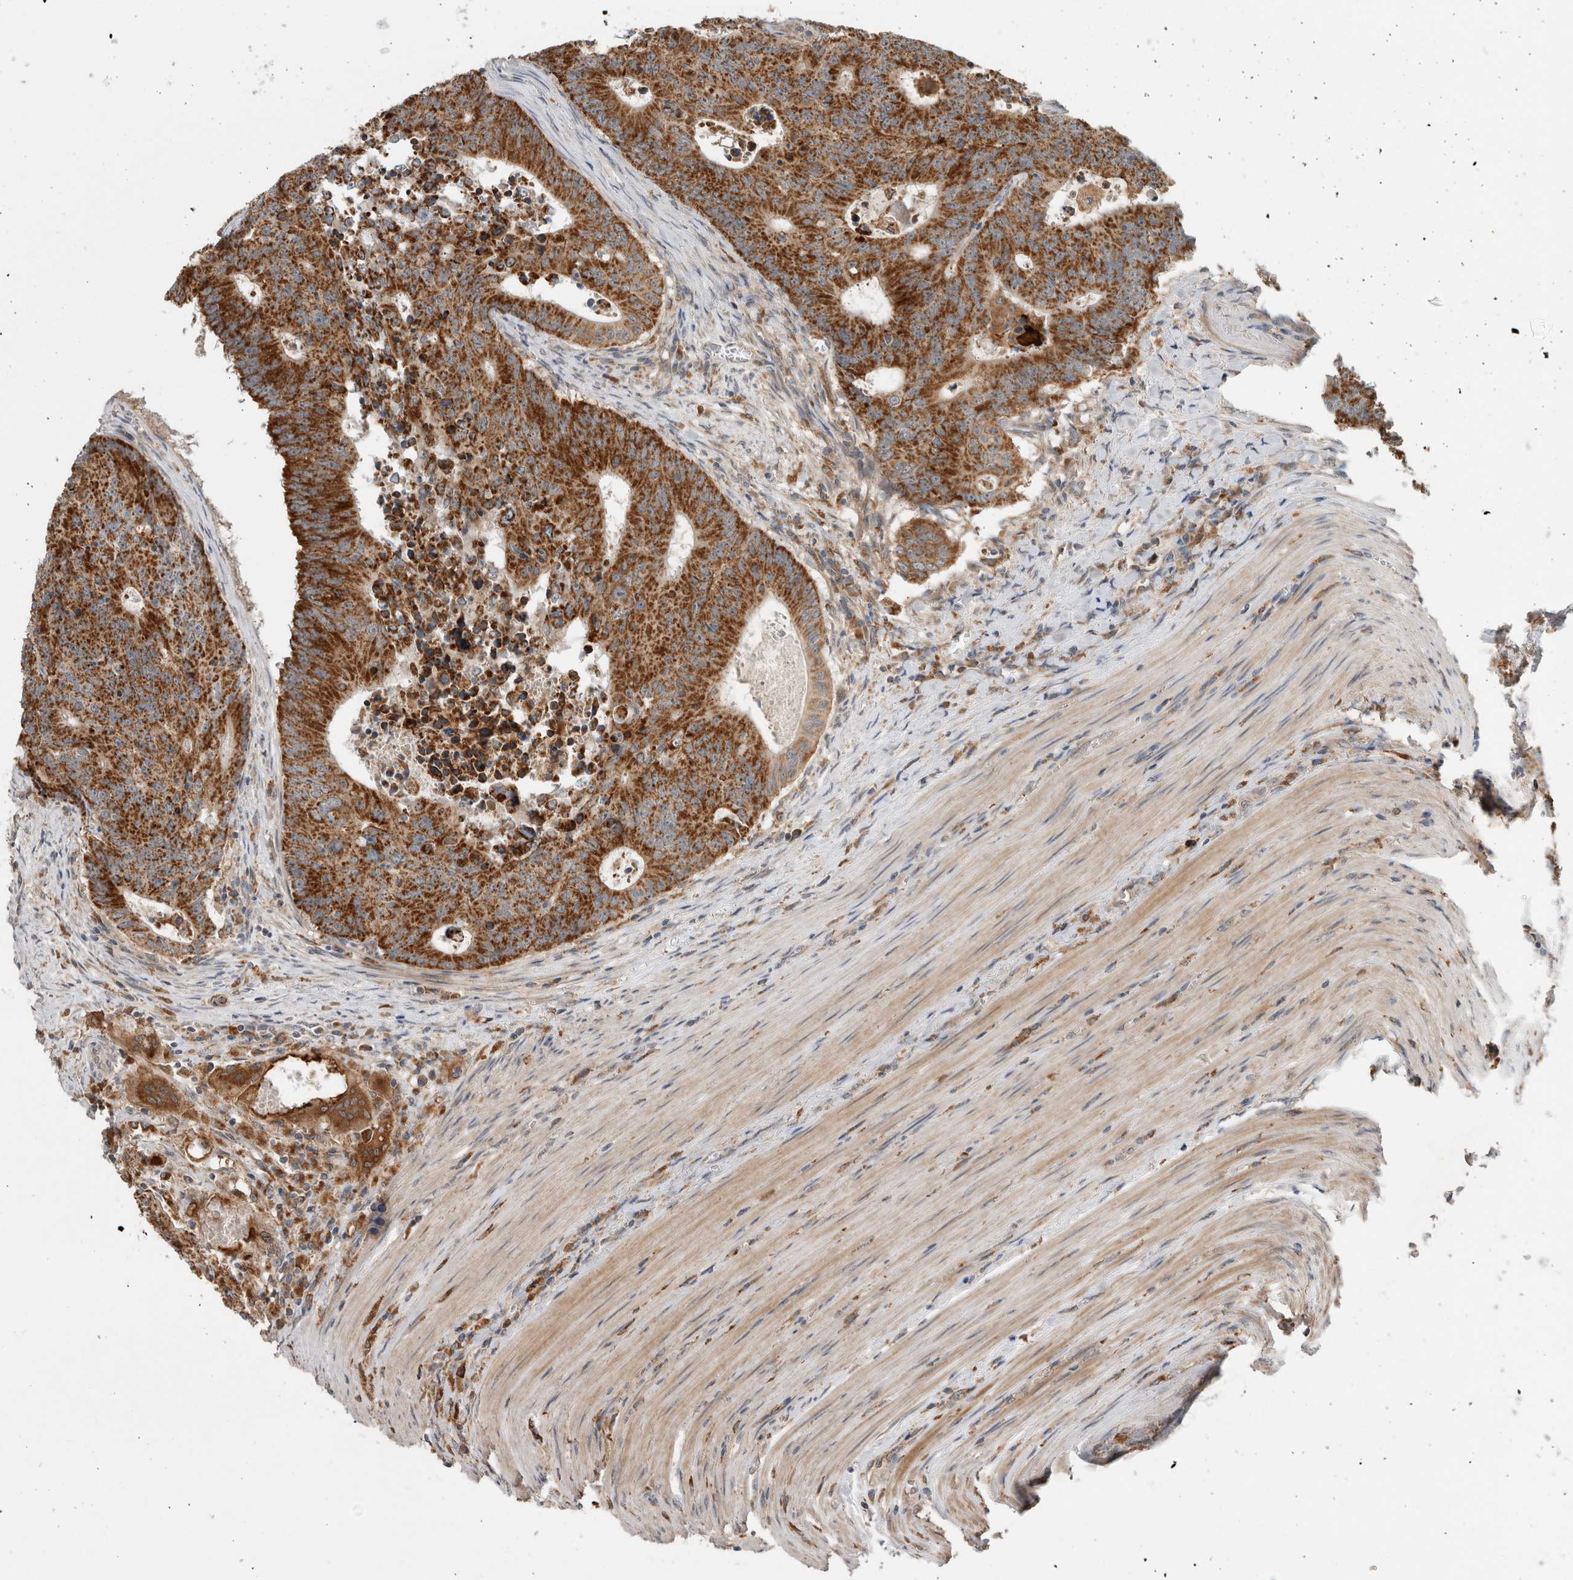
{"staining": {"intensity": "strong", "quantity": ">75%", "location": "cytoplasmic/membranous"}, "tissue": "colorectal cancer", "cell_type": "Tumor cells", "image_type": "cancer", "snomed": [{"axis": "morphology", "description": "Adenocarcinoma, NOS"}, {"axis": "topography", "description": "Colon"}], "caption": "IHC image of neoplastic tissue: human colorectal cancer (adenocarcinoma) stained using IHC displays high levels of strong protein expression localized specifically in the cytoplasmic/membranous of tumor cells, appearing as a cytoplasmic/membranous brown color.", "gene": "ADGRL3", "patient": {"sex": "male", "age": 87}}